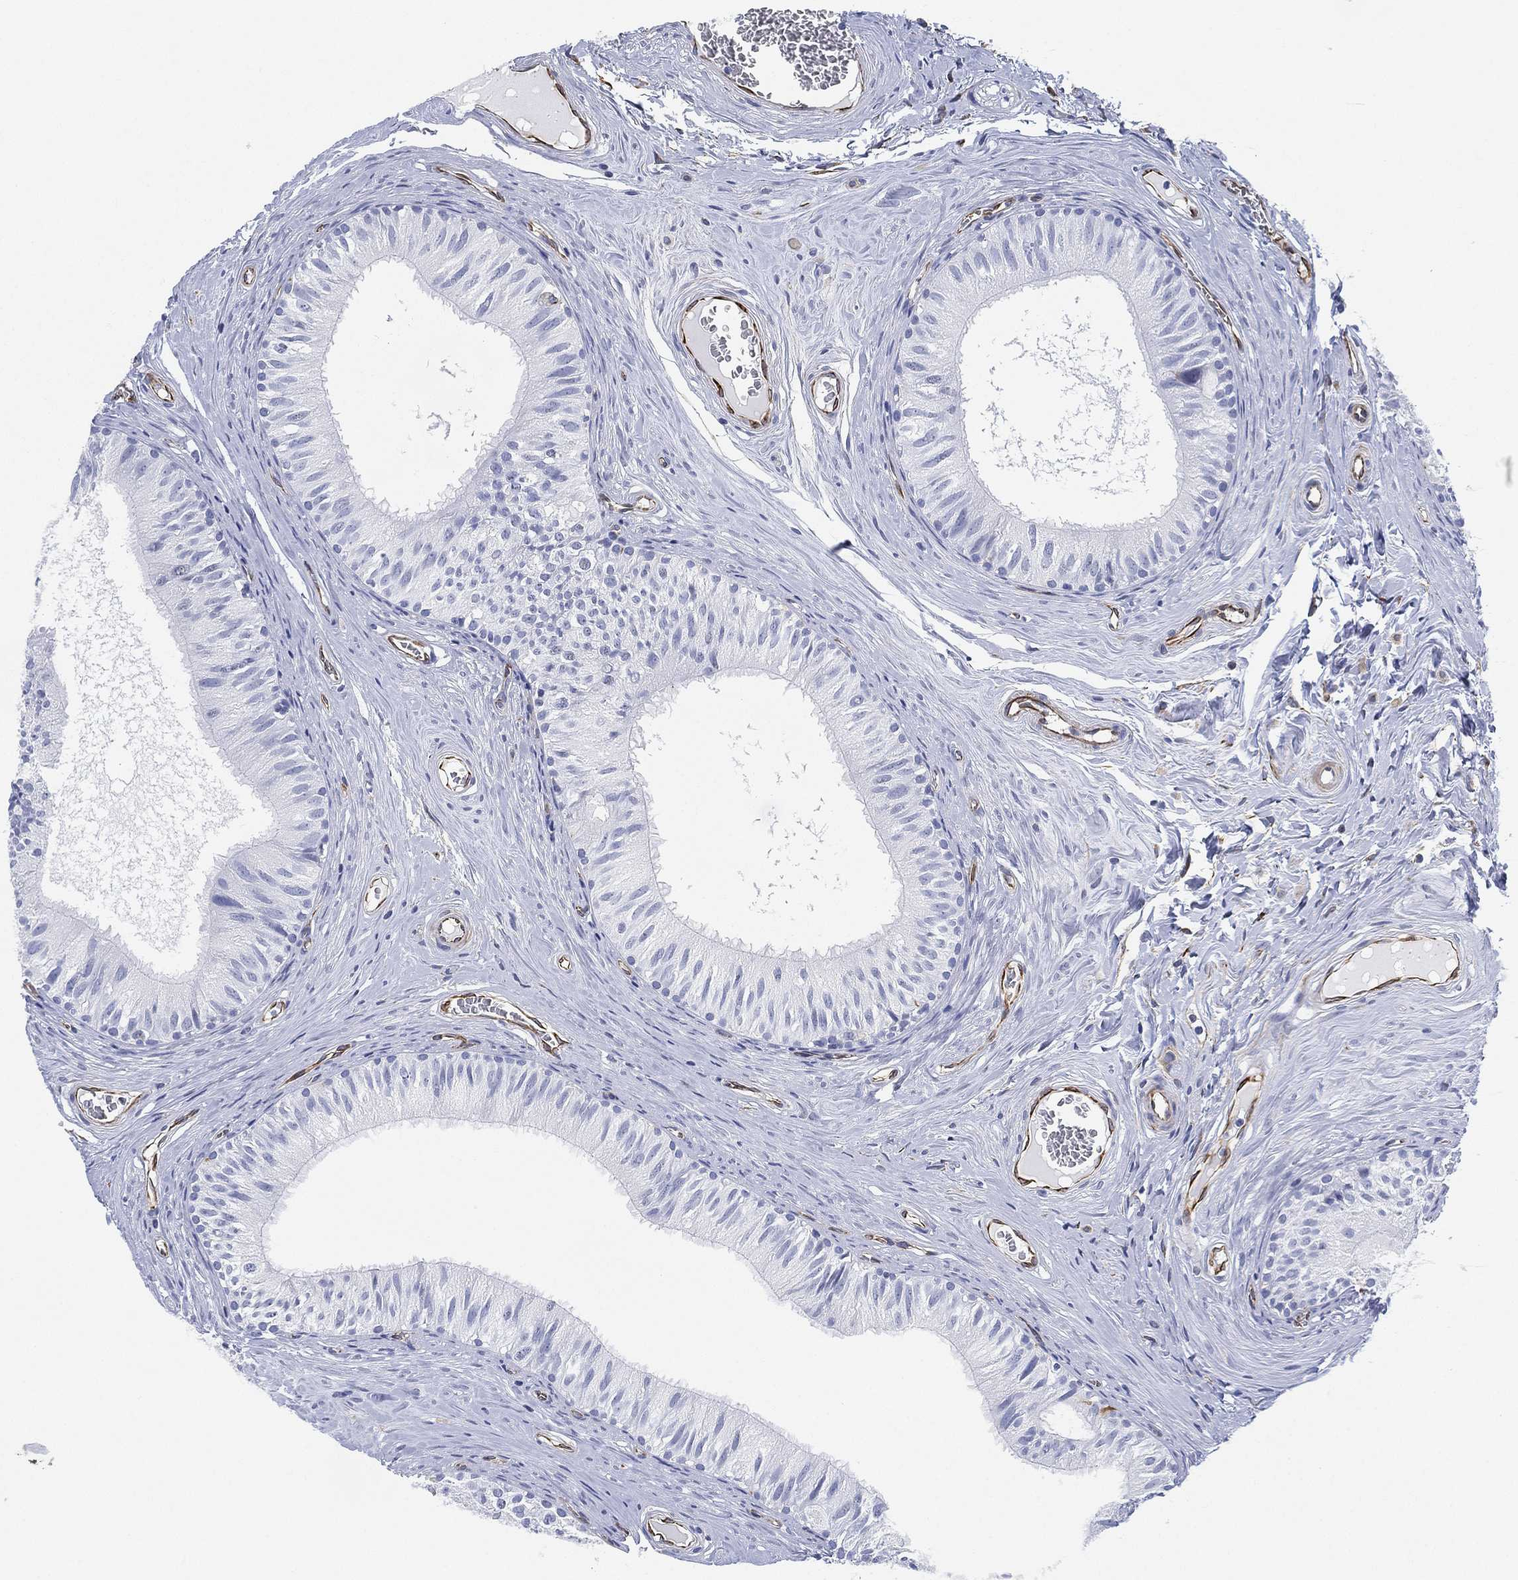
{"staining": {"intensity": "negative", "quantity": "none", "location": "none"}, "tissue": "epididymis", "cell_type": "Glandular cells", "image_type": "normal", "snomed": [{"axis": "morphology", "description": "Normal tissue, NOS"}, {"axis": "topography", "description": "Epididymis"}], "caption": "High power microscopy micrograph of an immunohistochemistry (IHC) histopathology image of unremarkable epididymis, revealing no significant expression in glandular cells.", "gene": "PSKH2", "patient": {"sex": "male", "age": 52}}